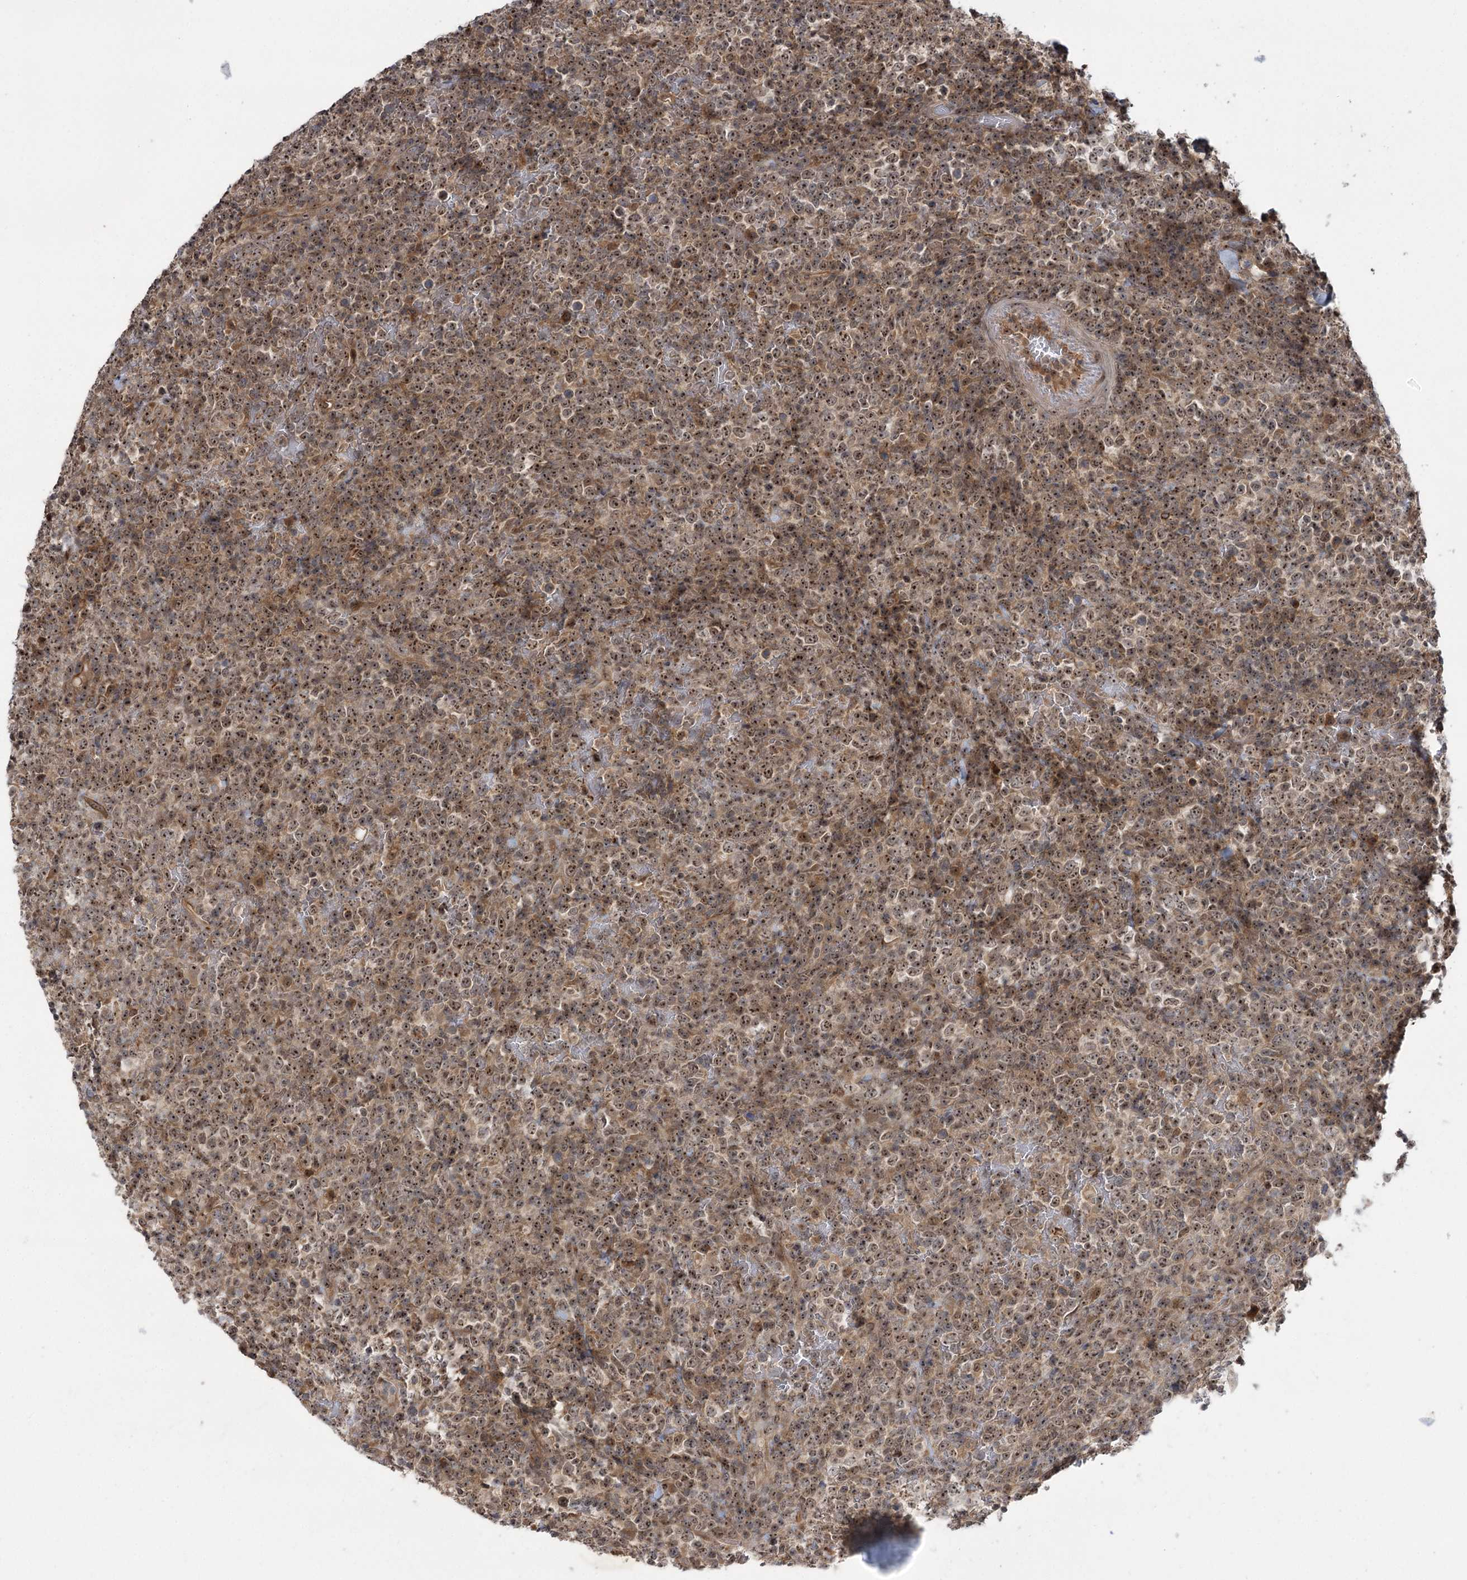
{"staining": {"intensity": "moderate", "quantity": ">75%", "location": "cytoplasmic/membranous,nuclear"}, "tissue": "lymphoma", "cell_type": "Tumor cells", "image_type": "cancer", "snomed": [{"axis": "morphology", "description": "Malignant lymphoma, non-Hodgkin's type, High grade"}, {"axis": "topography", "description": "Colon"}], "caption": "Moderate cytoplasmic/membranous and nuclear staining is seen in about >75% of tumor cells in lymphoma. (DAB IHC, brown staining for protein, blue staining for nuclei).", "gene": "SERGEF", "patient": {"sex": "female", "age": 53}}